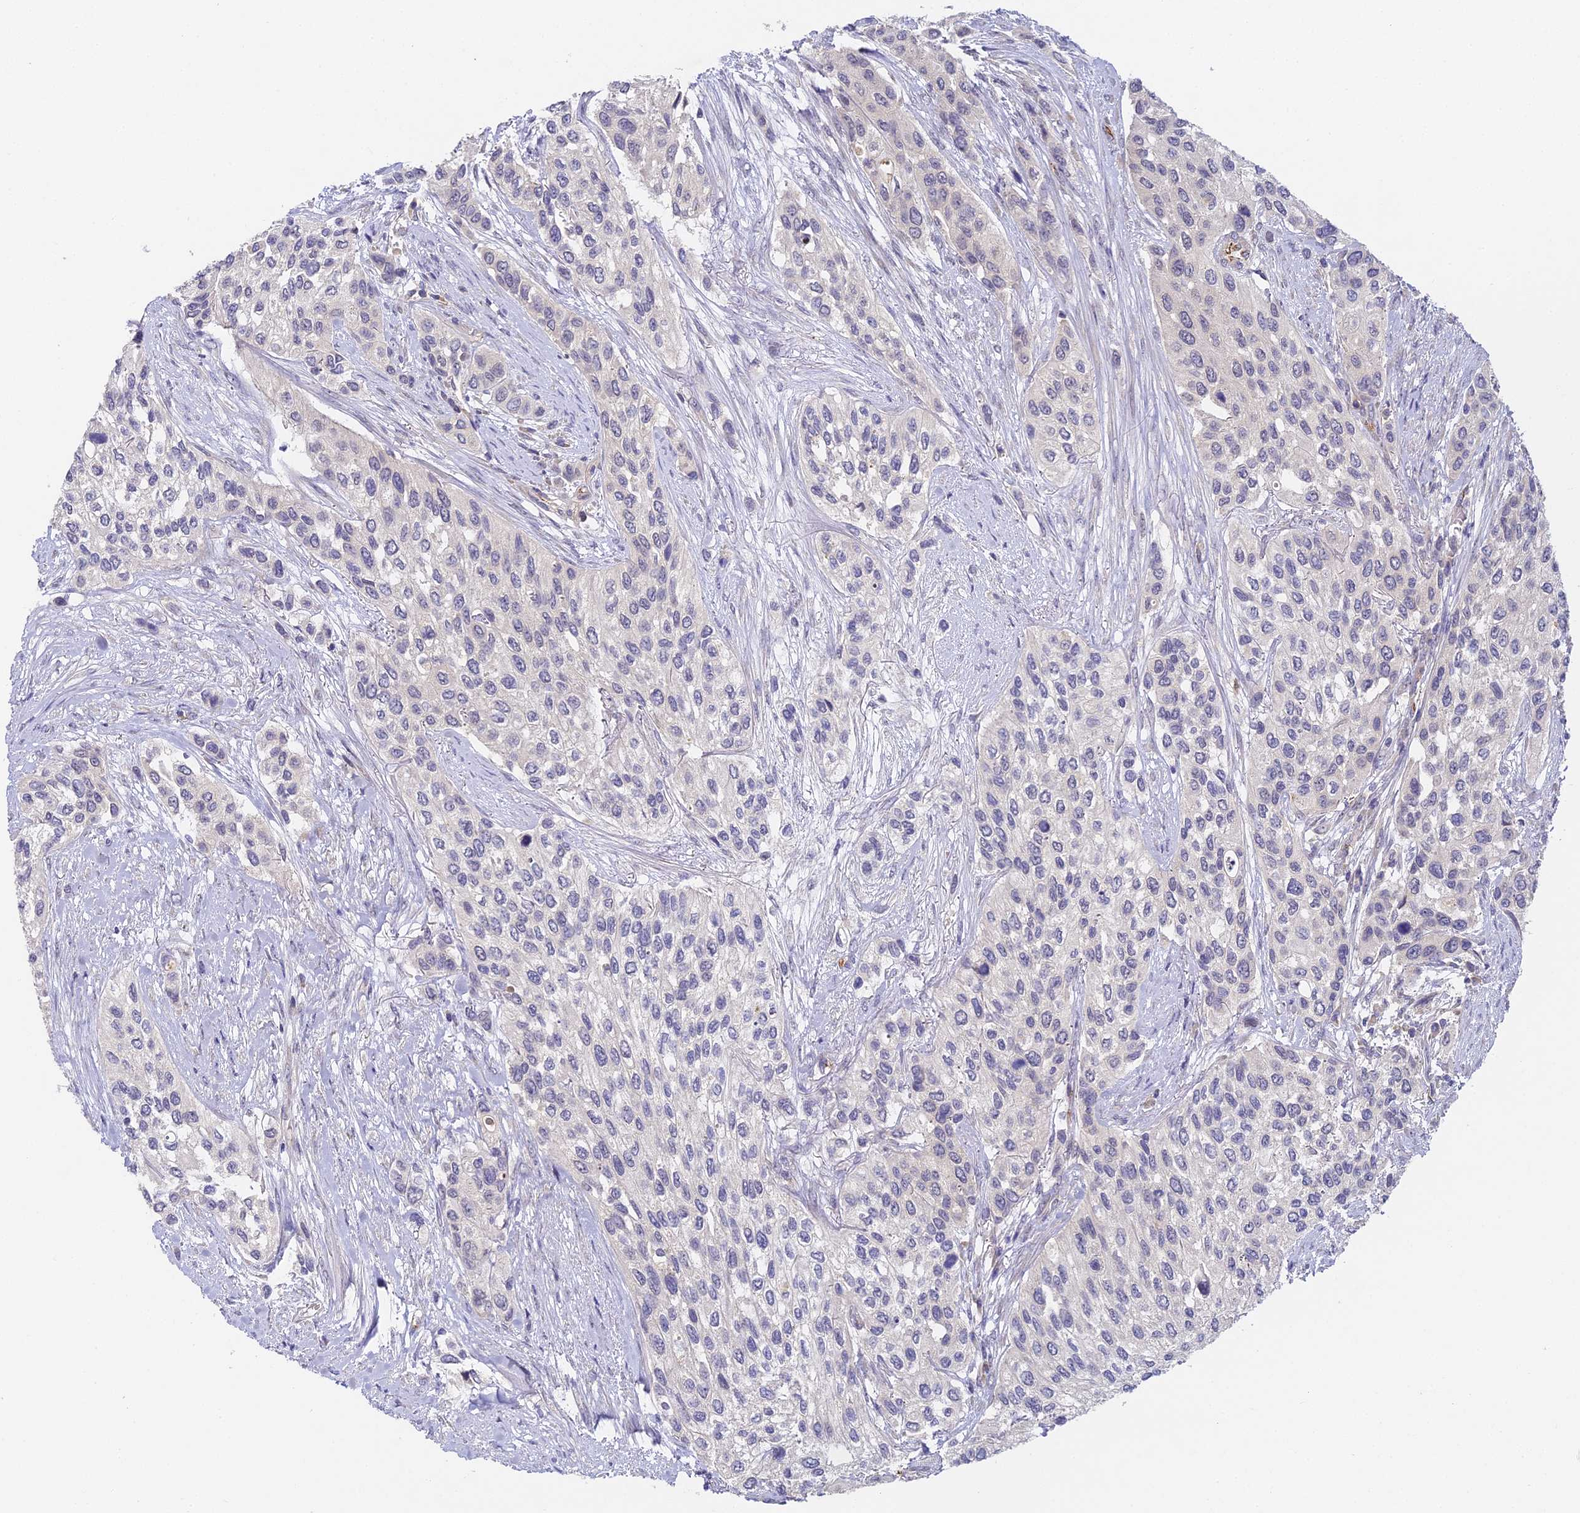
{"staining": {"intensity": "weak", "quantity": "25%-75%", "location": "cytoplasmic/membranous"}, "tissue": "urothelial cancer", "cell_type": "Tumor cells", "image_type": "cancer", "snomed": [{"axis": "morphology", "description": "Normal tissue, NOS"}, {"axis": "morphology", "description": "Urothelial carcinoma, High grade"}, {"axis": "topography", "description": "Vascular tissue"}, {"axis": "topography", "description": "Urinary bladder"}], "caption": "There is low levels of weak cytoplasmic/membranous staining in tumor cells of urothelial cancer, as demonstrated by immunohistochemical staining (brown color).", "gene": "DNAAF10", "patient": {"sex": "female", "age": 56}}